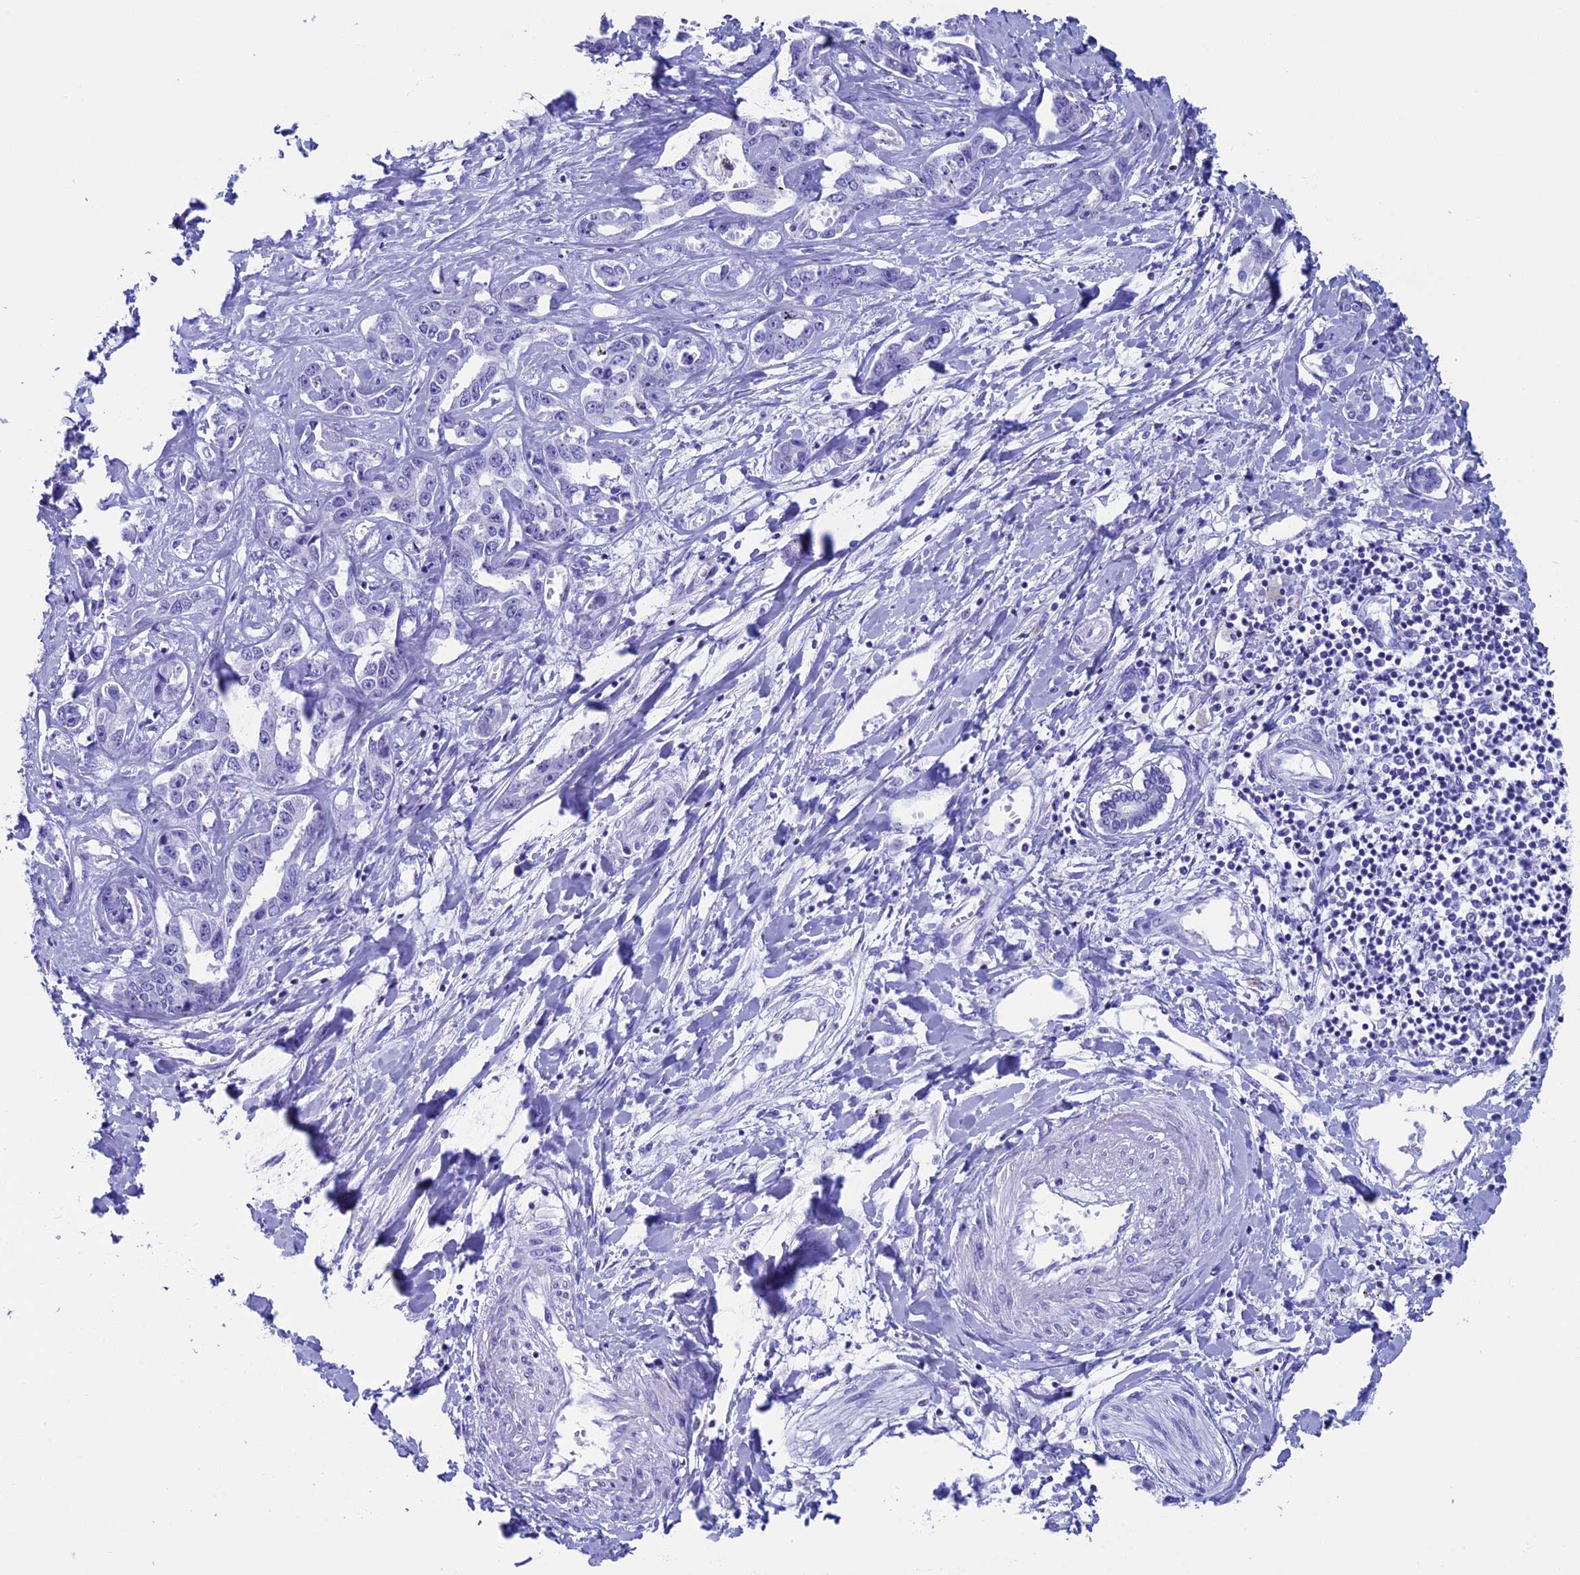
{"staining": {"intensity": "negative", "quantity": "none", "location": "none"}, "tissue": "liver cancer", "cell_type": "Tumor cells", "image_type": "cancer", "snomed": [{"axis": "morphology", "description": "Cholangiocarcinoma"}, {"axis": "topography", "description": "Liver"}], "caption": "Protein analysis of liver cancer displays no significant staining in tumor cells.", "gene": "FAM169A", "patient": {"sex": "male", "age": 59}}